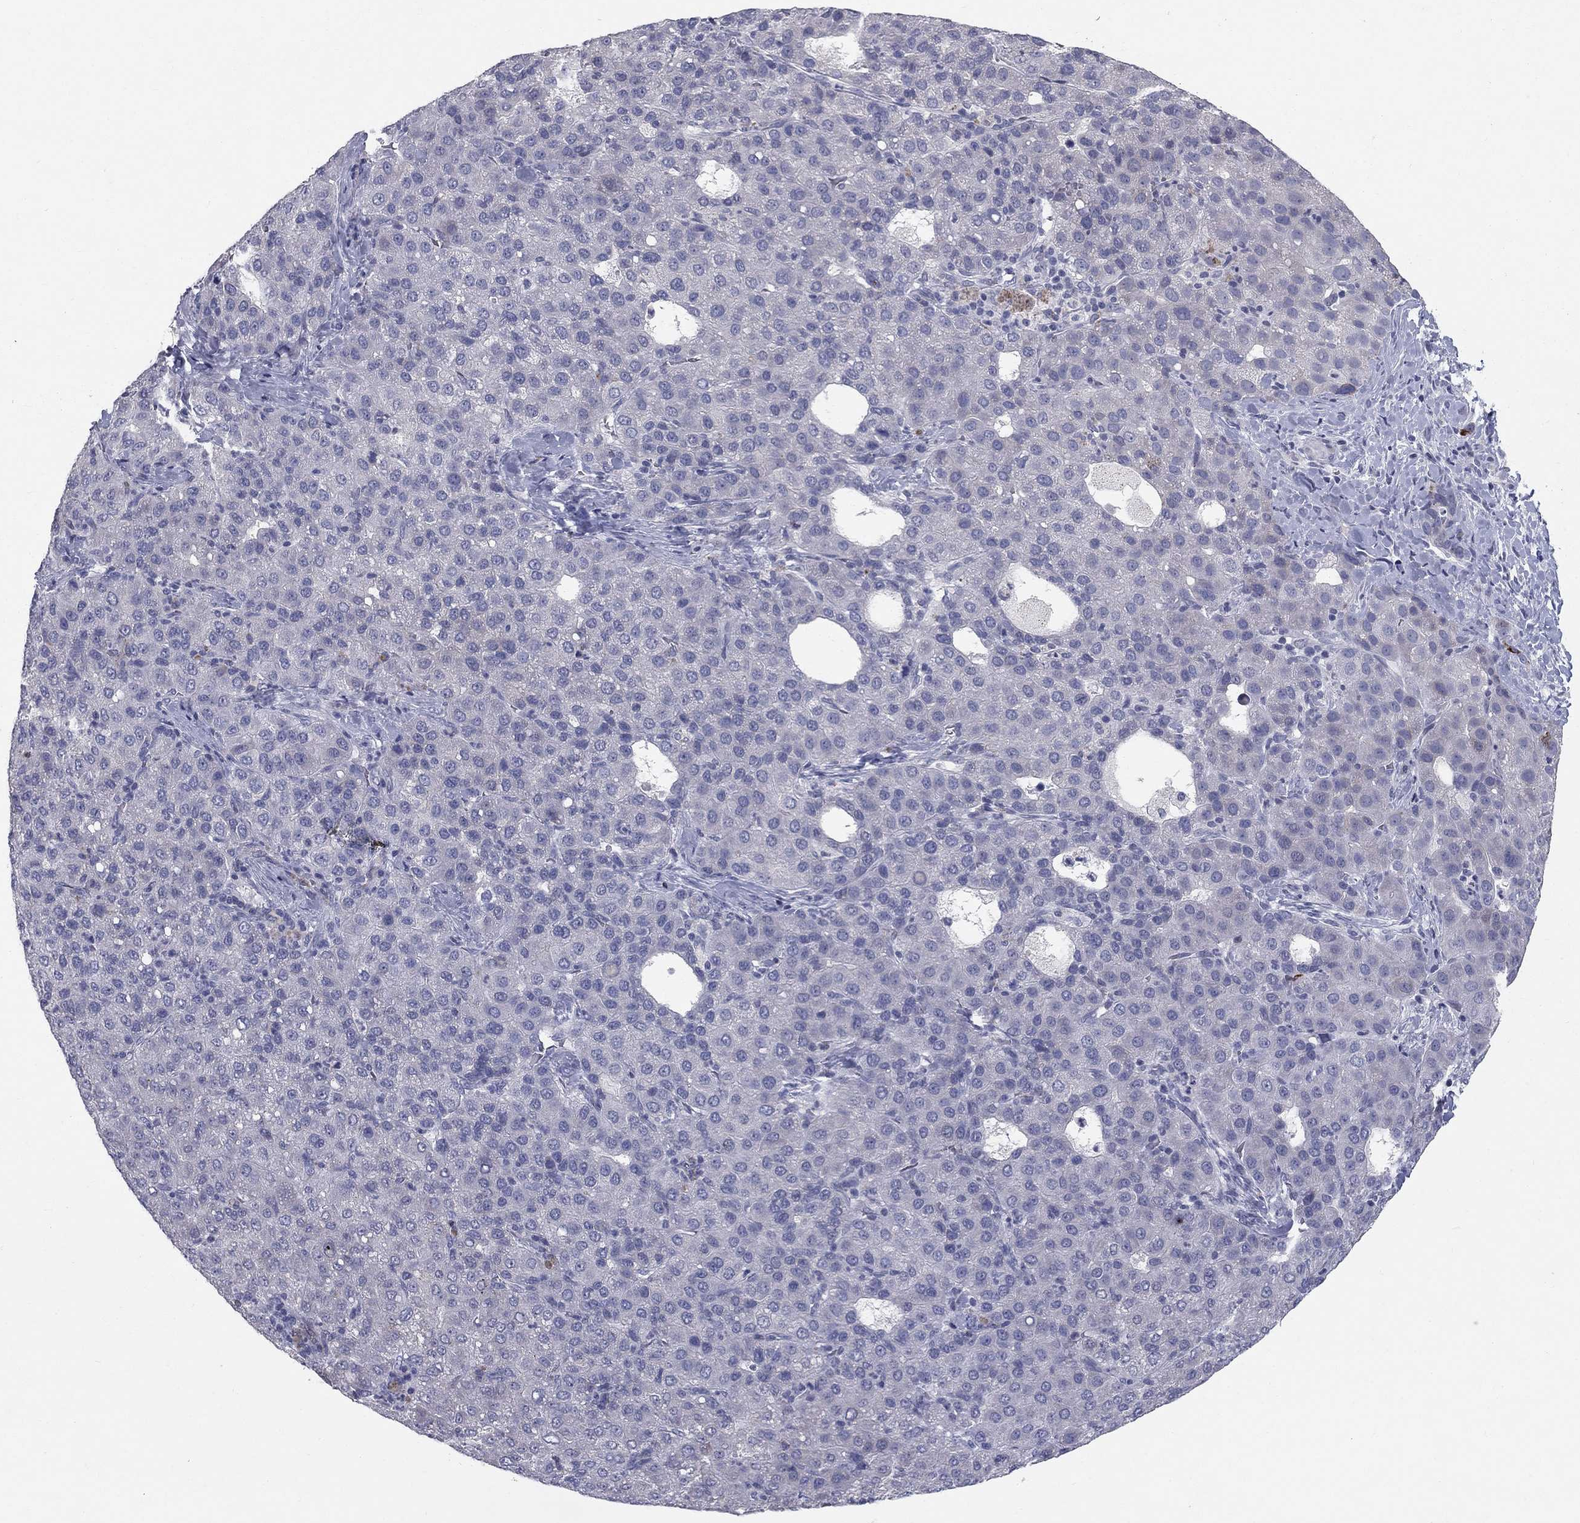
{"staining": {"intensity": "negative", "quantity": "none", "location": "none"}, "tissue": "liver cancer", "cell_type": "Tumor cells", "image_type": "cancer", "snomed": [{"axis": "morphology", "description": "Carcinoma, Hepatocellular, NOS"}, {"axis": "topography", "description": "Liver"}], "caption": "An IHC histopathology image of liver hepatocellular carcinoma is shown. There is no staining in tumor cells of liver hepatocellular carcinoma.", "gene": "NTRK2", "patient": {"sex": "male", "age": 65}}